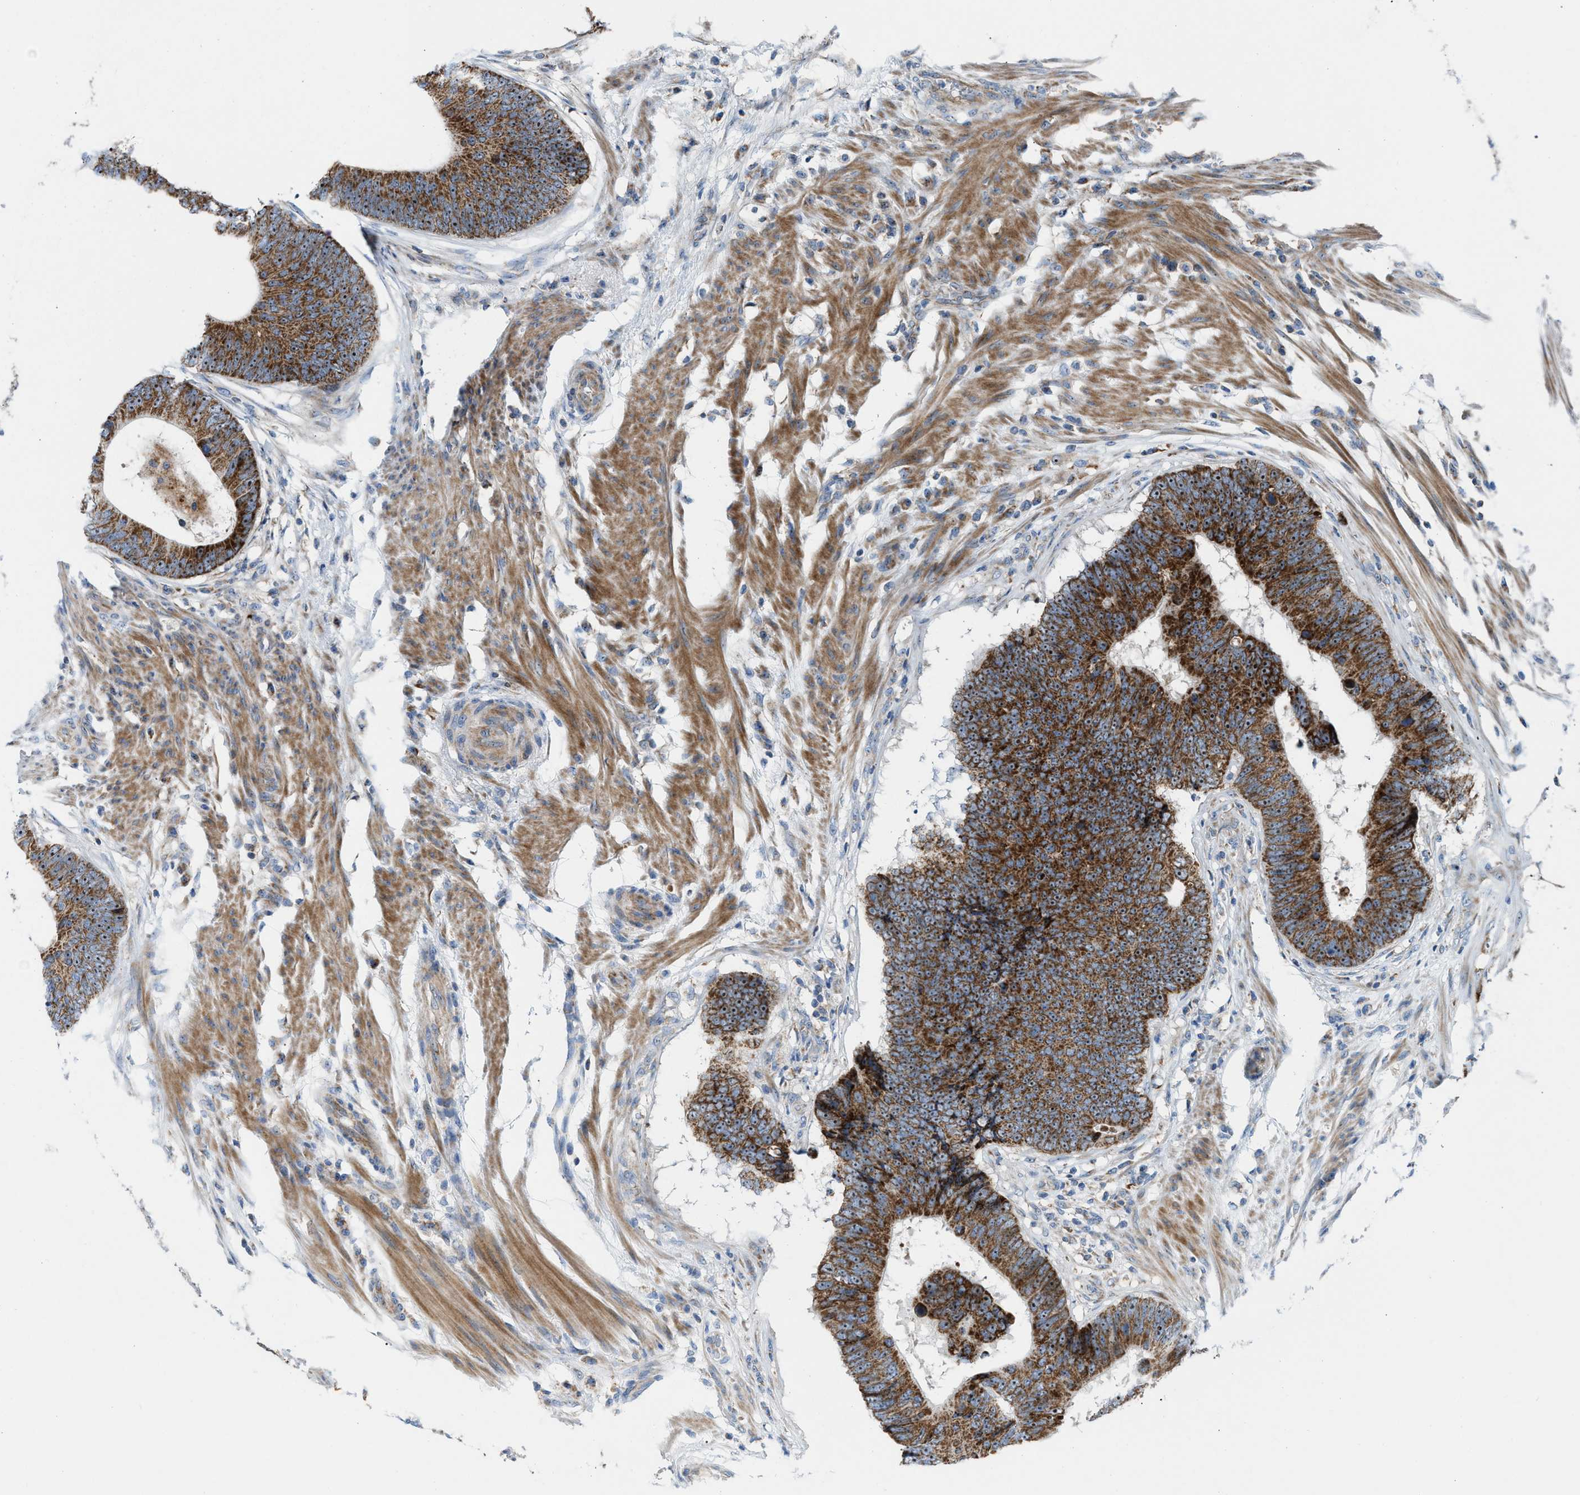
{"staining": {"intensity": "strong", "quantity": ">75%", "location": "cytoplasmic/membranous,nuclear"}, "tissue": "colorectal cancer", "cell_type": "Tumor cells", "image_type": "cancer", "snomed": [{"axis": "morphology", "description": "Adenocarcinoma, NOS"}, {"axis": "topography", "description": "Colon"}], "caption": "The histopathology image shows staining of colorectal cancer, revealing strong cytoplasmic/membranous and nuclear protein staining (brown color) within tumor cells.", "gene": "TPH1", "patient": {"sex": "male", "age": 56}}